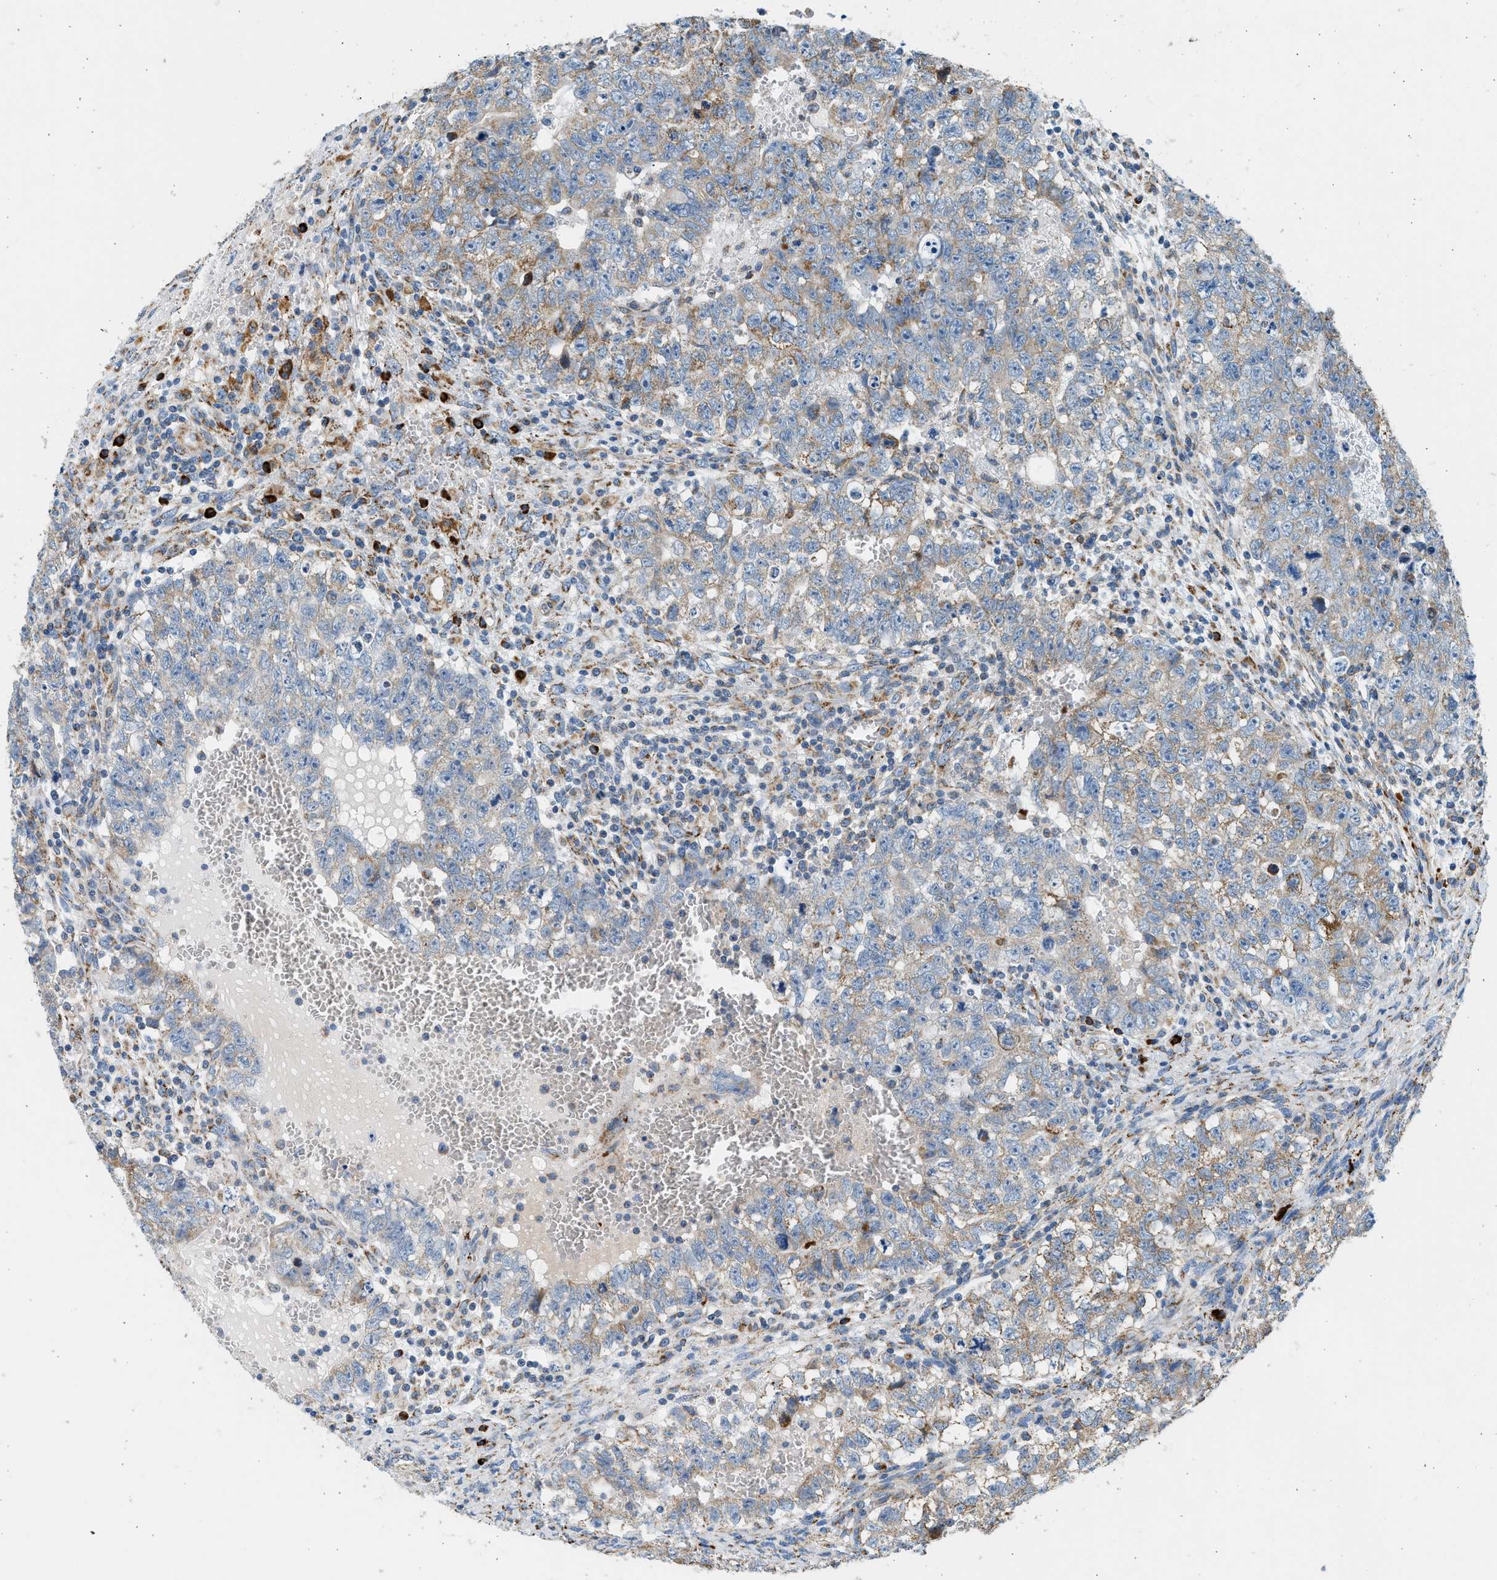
{"staining": {"intensity": "moderate", "quantity": "<25%", "location": "cytoplasmic/membranous"}, "tissue": "testis cancer", "cell_type": "Tumor cells", "image_type": "cancer", "snomed": [{"axis": "morphology", "description": "Seminoma, NOS"}, {"axis": "morphology", "description": "Carcinoma, Embryonal, NOS"}, {"axis": "topography", "description": "Testis"}], "caption": "Immunohistochemical staining of human testis seminoma reveals moderate cytoplasmic/membranous protein staining in about <25% of tumor cells.", "gene": "KCNMB3", "patient": {"sex": "male", "age": 38}}